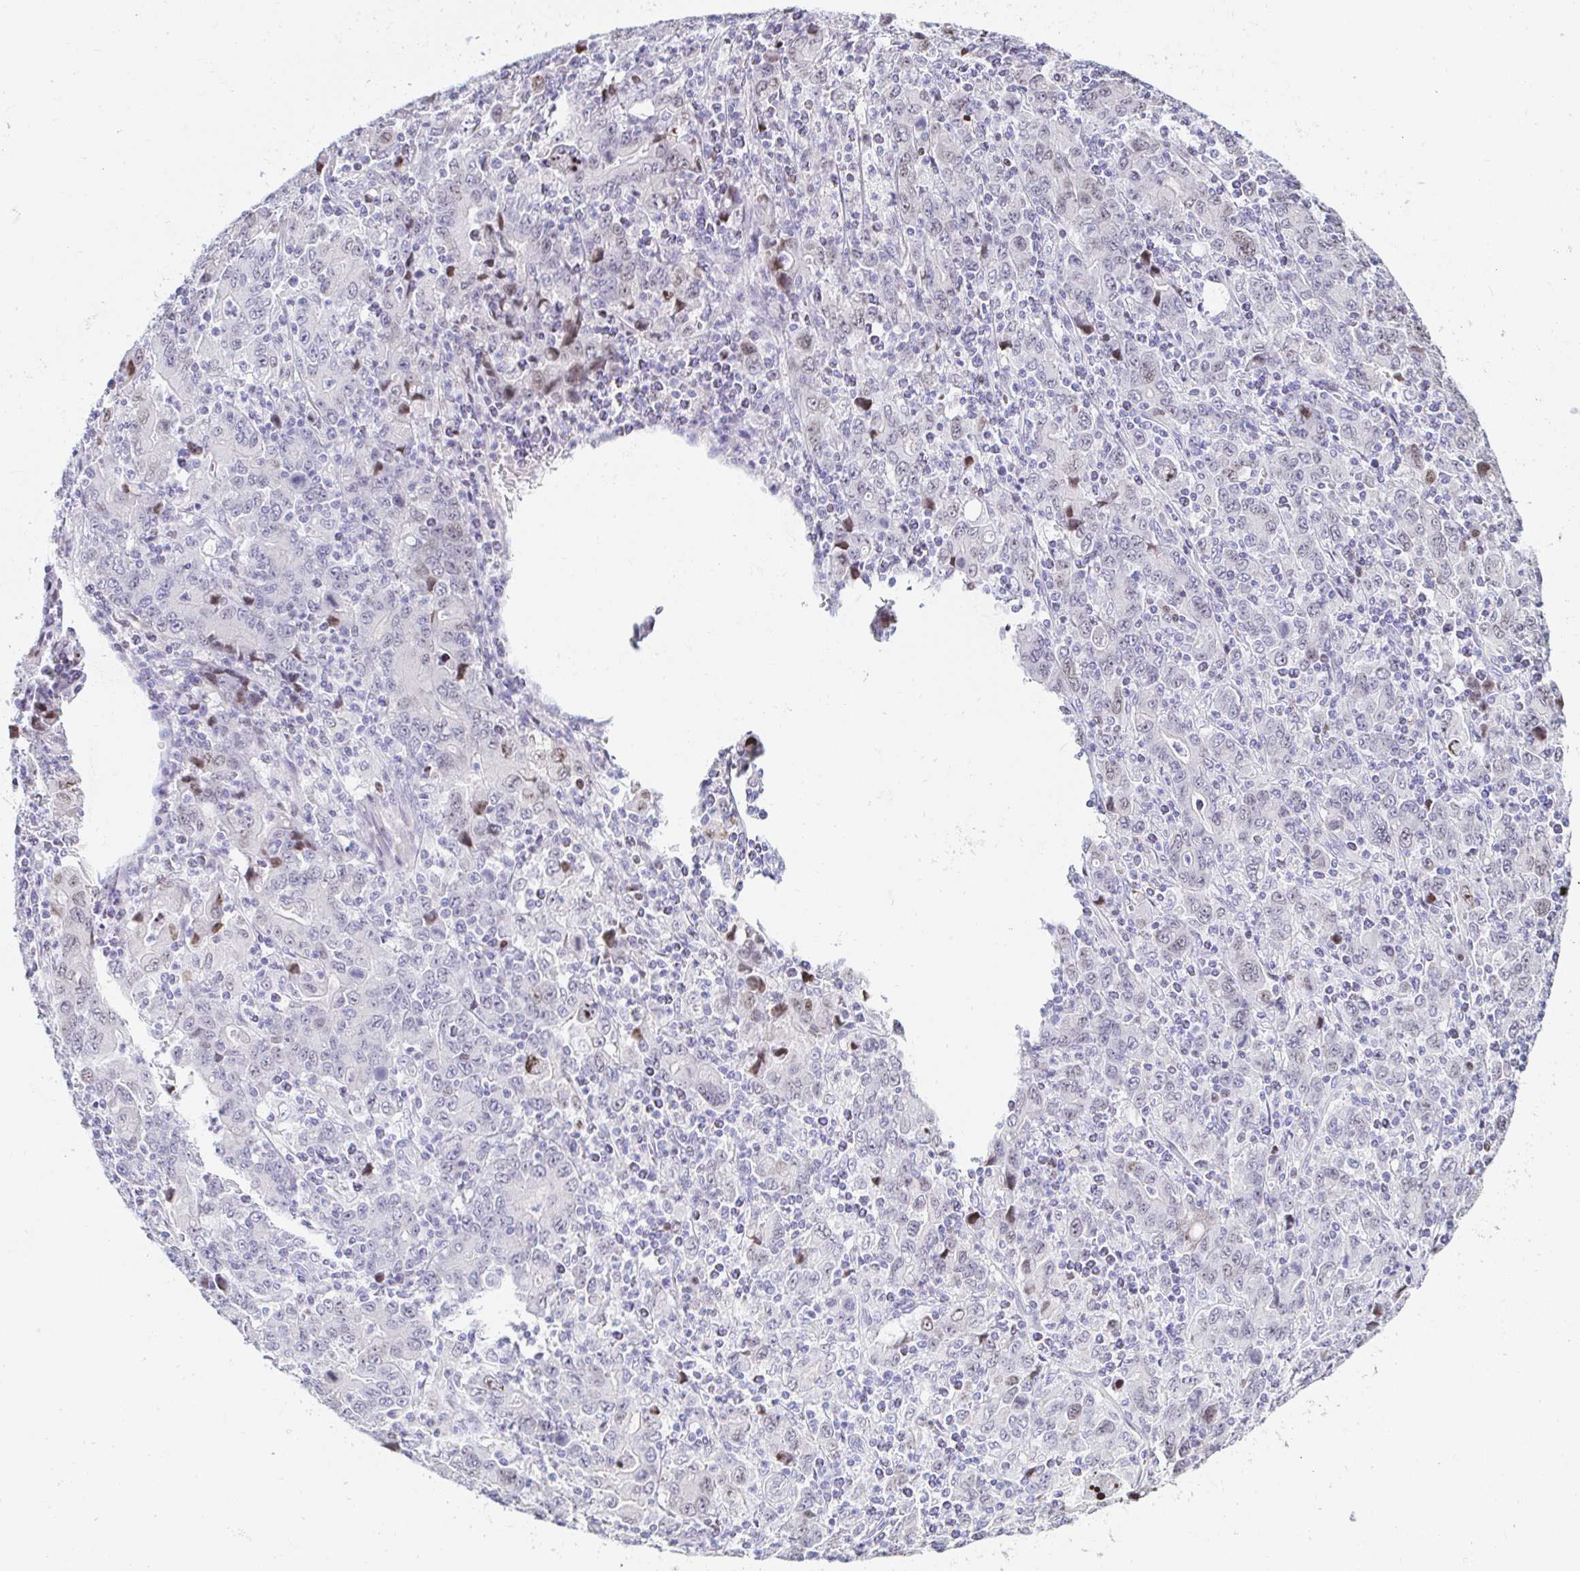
{"staining": {"intensity": "negative", "quantity": "none", "location": "none"}, "tissue": "stomach cancer", "cell_type": "Tumor cells", "image_type": "cancer", "snomed": [{"axis": "morphology", "description": "Adenocarcinoma, NOS"}, {"axis": "topography", "description": "Stomach, upper"}], "caption": "High magnification brightfield microscopy of stomach cancer (adenocarcinoma) stained with DAB (3,3'-diaminobenzidine) (brown) and counterstained with hematoxylin (blue): tumor cells show no significant staining.", "gene": "CAPSL", "patient": {"sex": "male", "age": 69}}